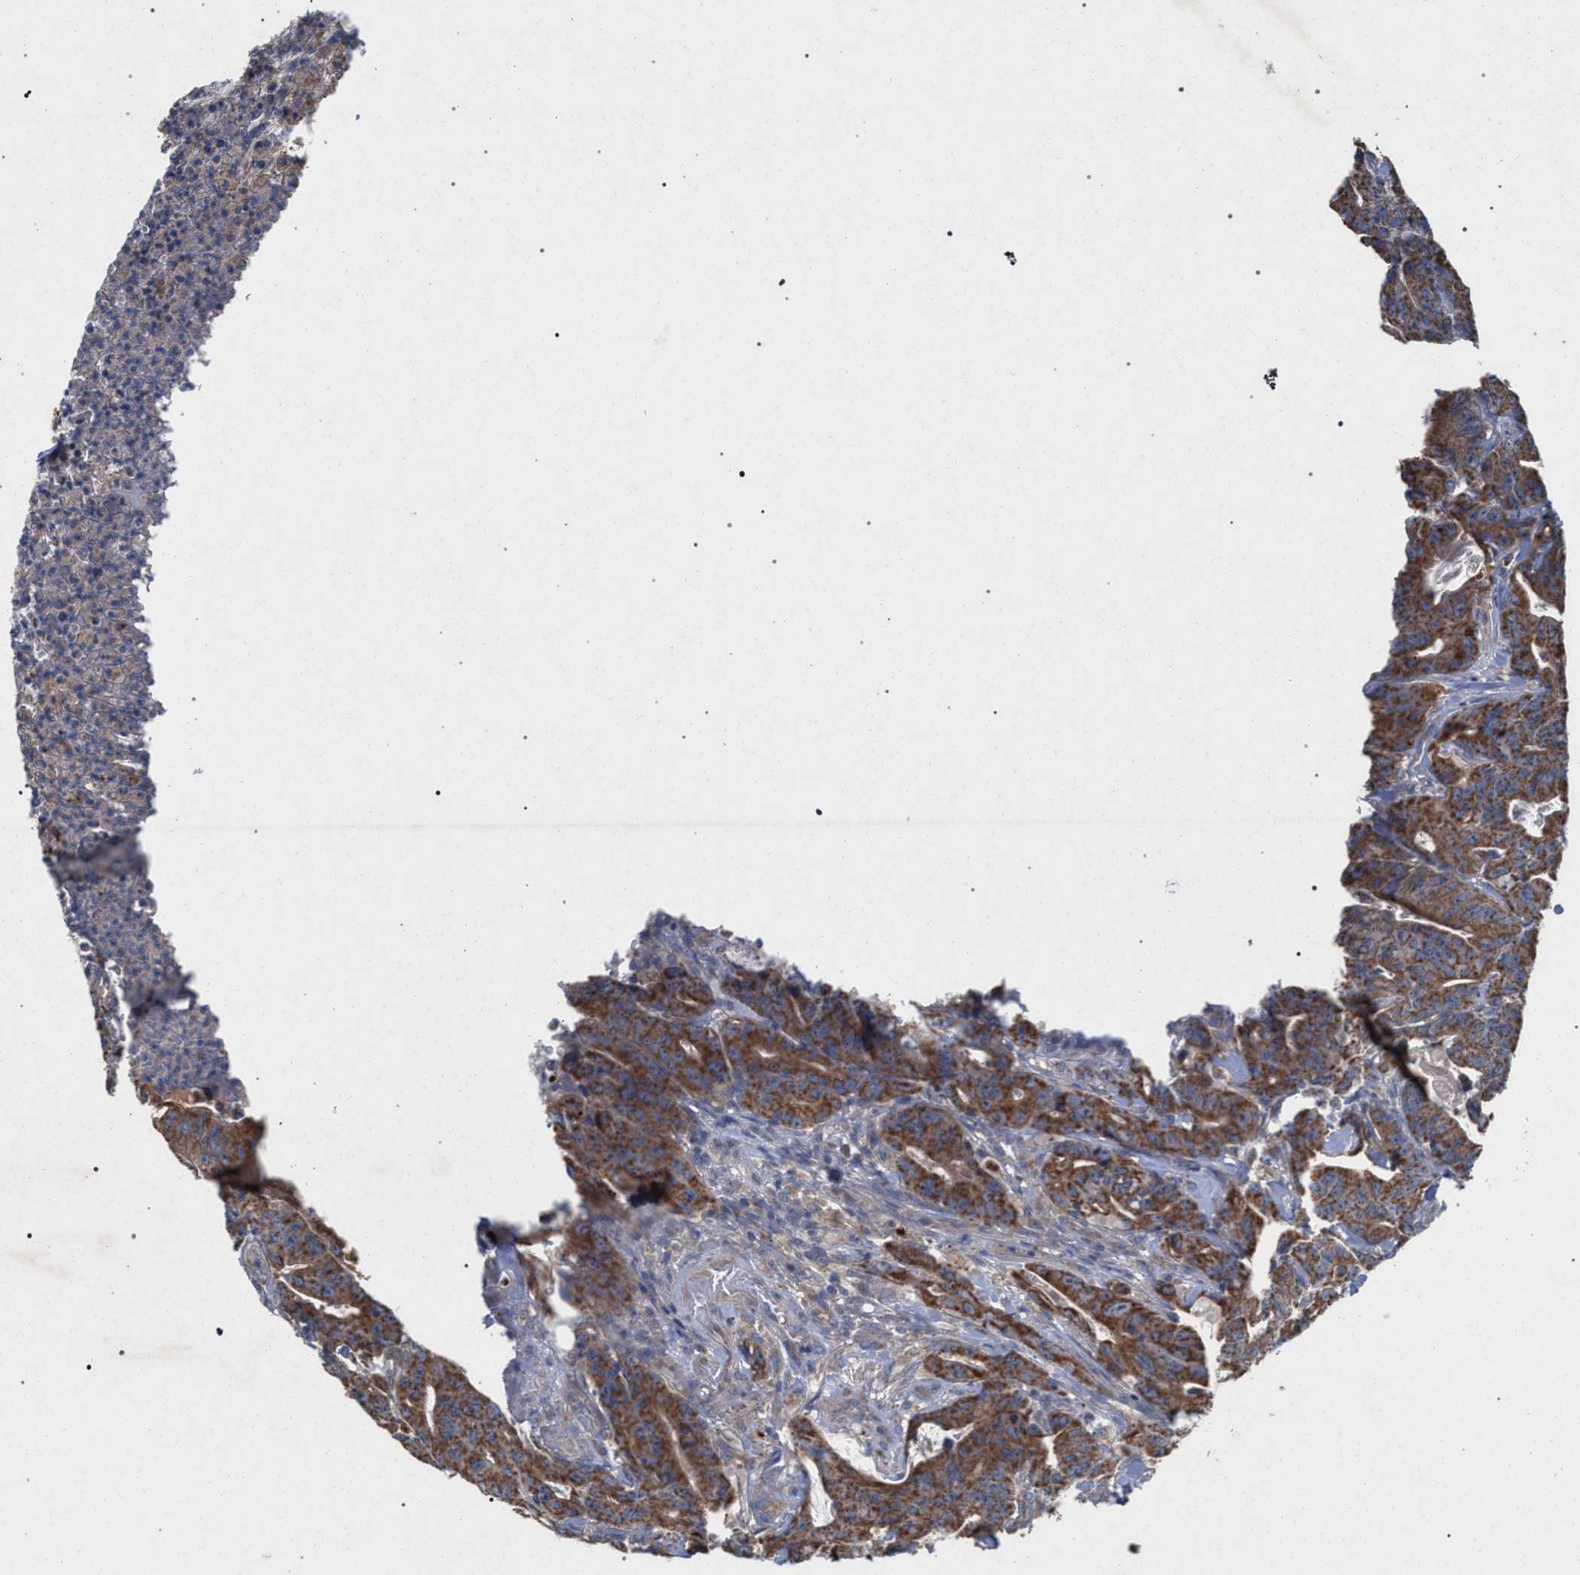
{"staining": {"intensity": "moderate", "quantity": ">75%", "location": "cytoplasmic/membranous"}, "tissue": "colorectal cancer", "cell_type": "Tumor cells", "image_type": "cancer", "snomed": [{"axis": "morphology", "description": "Adenocarcinoma, NOS"}, {"axis": "topography", "description": "Colon"}], "caption": "Colorectal cancer (adenocarcinoma) stained for a protein exhibits moderate cytoplasmic/membranous positivity in tumor cells.", "gene": "BCL2L12", "patient": {"sex": "male", "age": 45}}